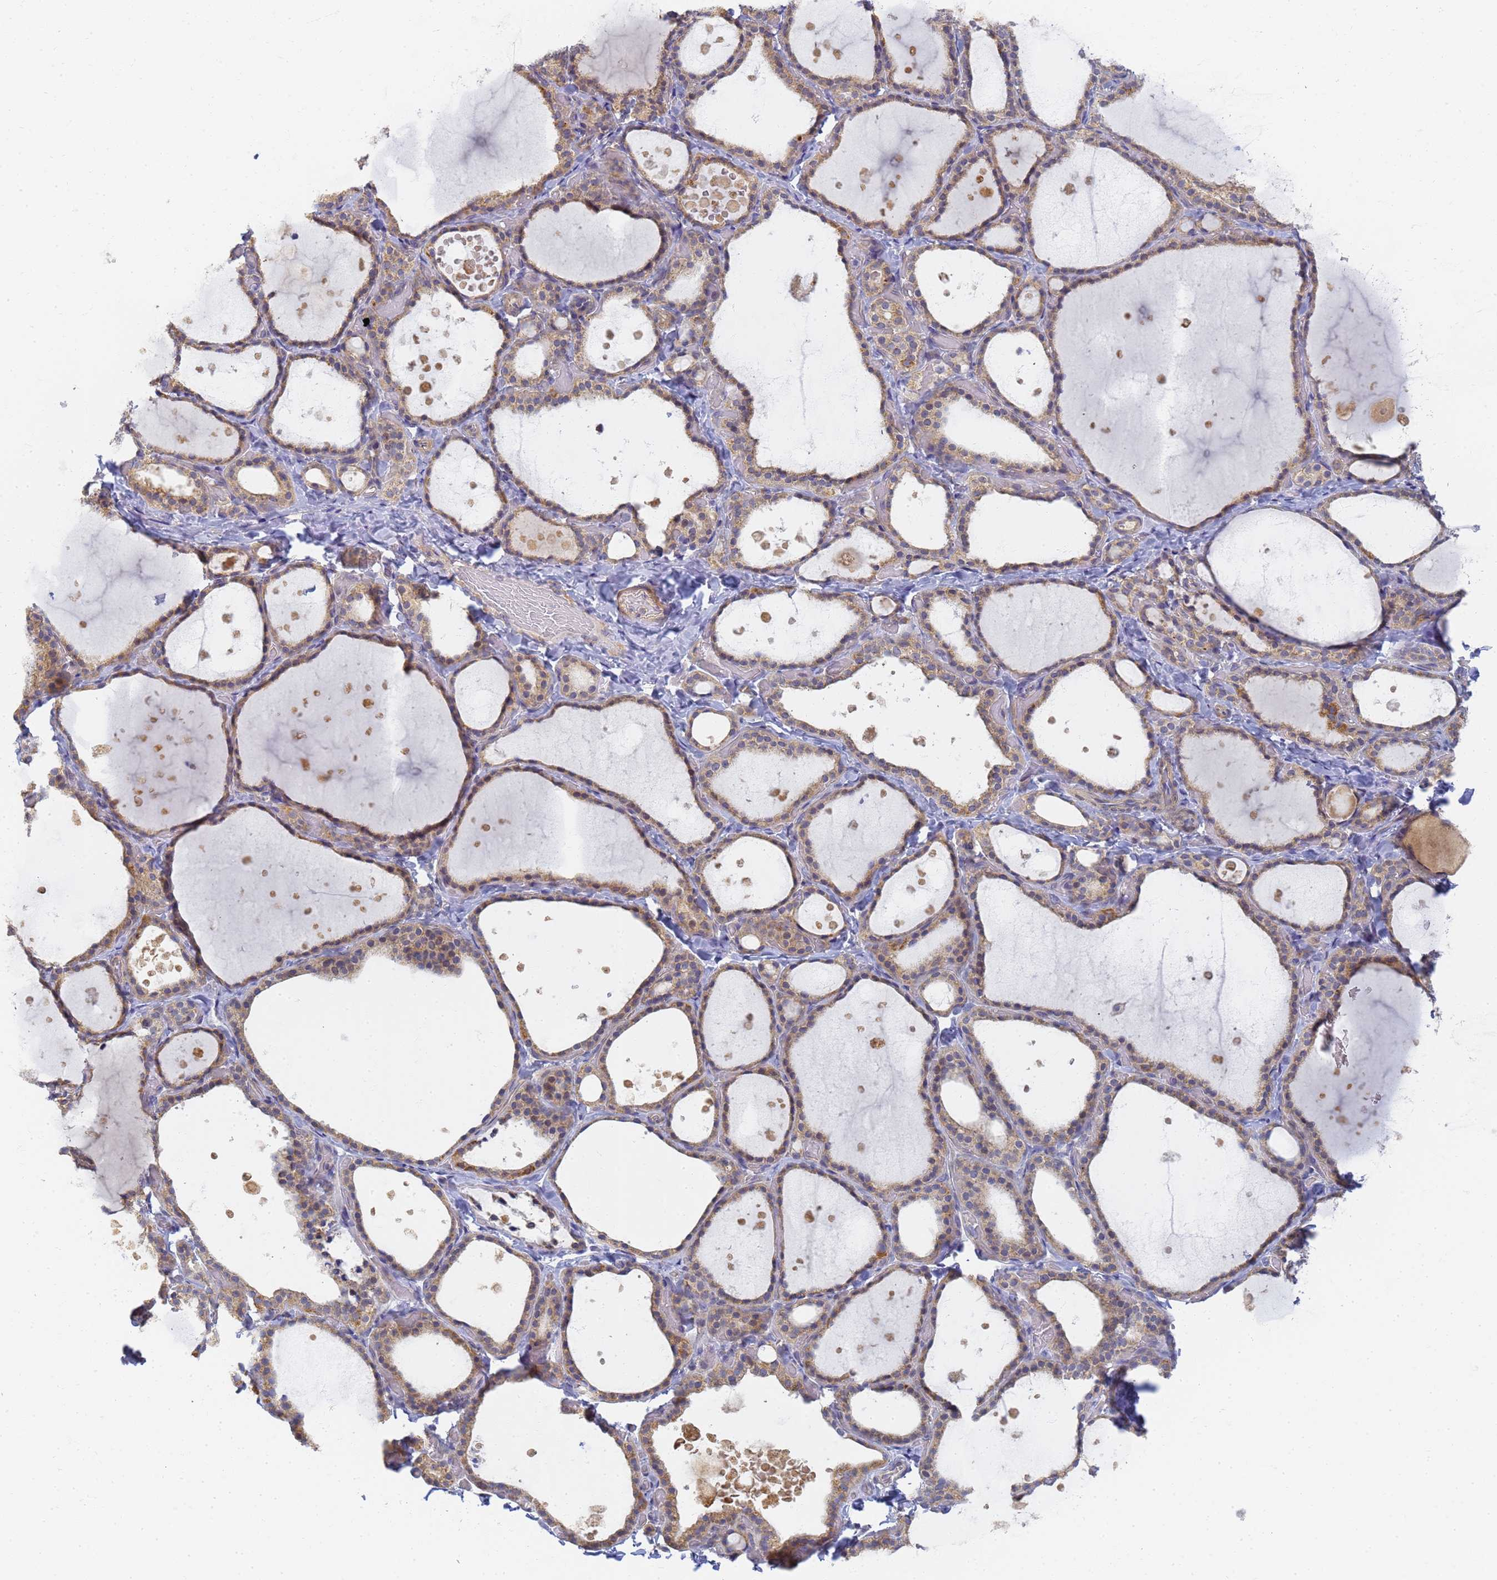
{"staining": {"intensity": "moderate", "quantity": ">75%", "location": "cytoplasmic/membranous"}, "tissue": "thyroid gland", "cell_type": "Glandular cells", "image_type": "normal", "snomed": [{"axis": "morphology", "description": "Normal tissue, NOS"}, {"axis": "topography", "description": "Thyroid gland"}], "caption": "This histopathology image shows immunohistochemistry (IHC) staining of normal human thyroid gland, with medium moderate cytoplasmic/membranous expression in about >75% of glandular cells.", "gene": "UTP23", "patient": {"sex": "female", "age": 44}}